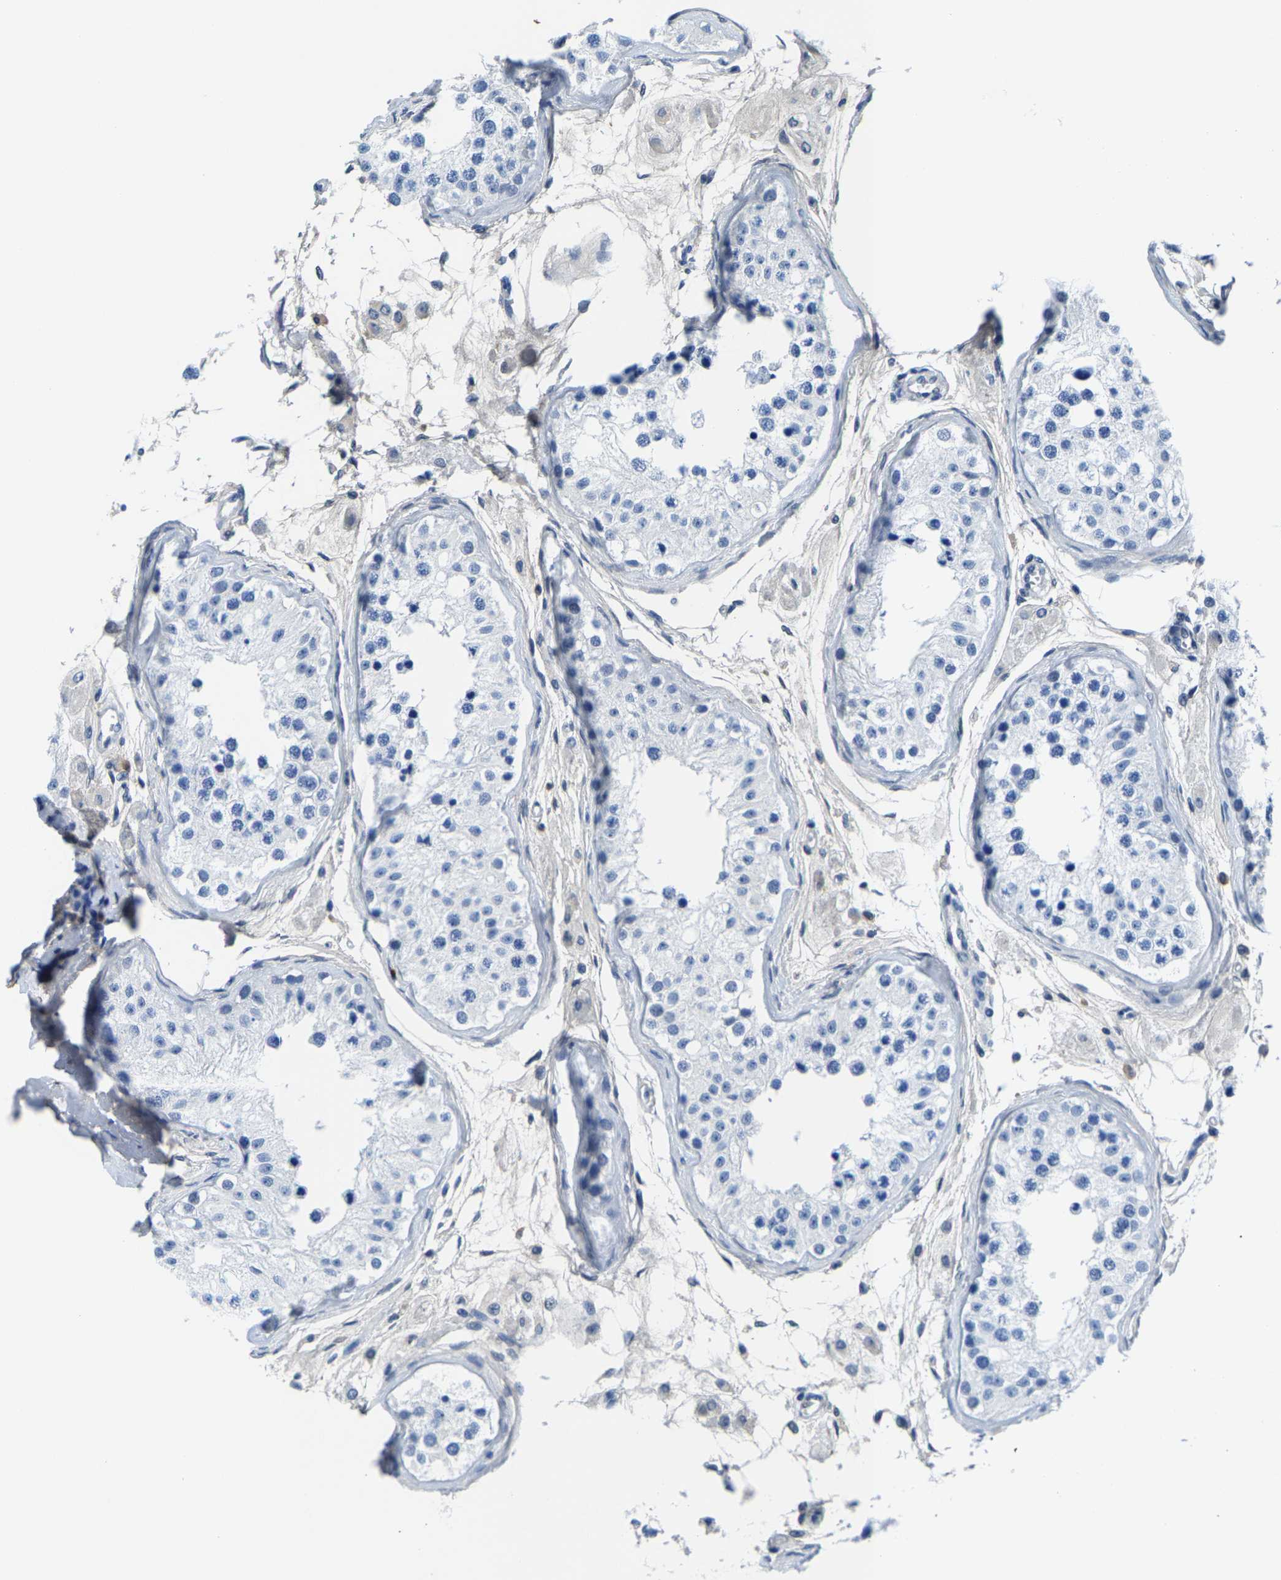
{"staining": {"intensity": "negative", "quantity": "none", "location": "none"}, "tissue": "testis", "cell_type": "Cells in seminiferous ducts", "image_type": "normal", "snomed": [{"axis": "morphology", "description": "Normal tissue, NOS"}, {"axis": "morphology", "description": "Adenocarcinoma, metastatic, NOS"}, {"axis": "topography", "description": "Testis"}], "caption": "A high-resolution micrograph shows immunohistochemistry staining of unremarkable testis, which shows no significant positivity in cells in seminiferous ducts.", "gene": "SSH3", "patient": {"sex": "male", "age": 26}}